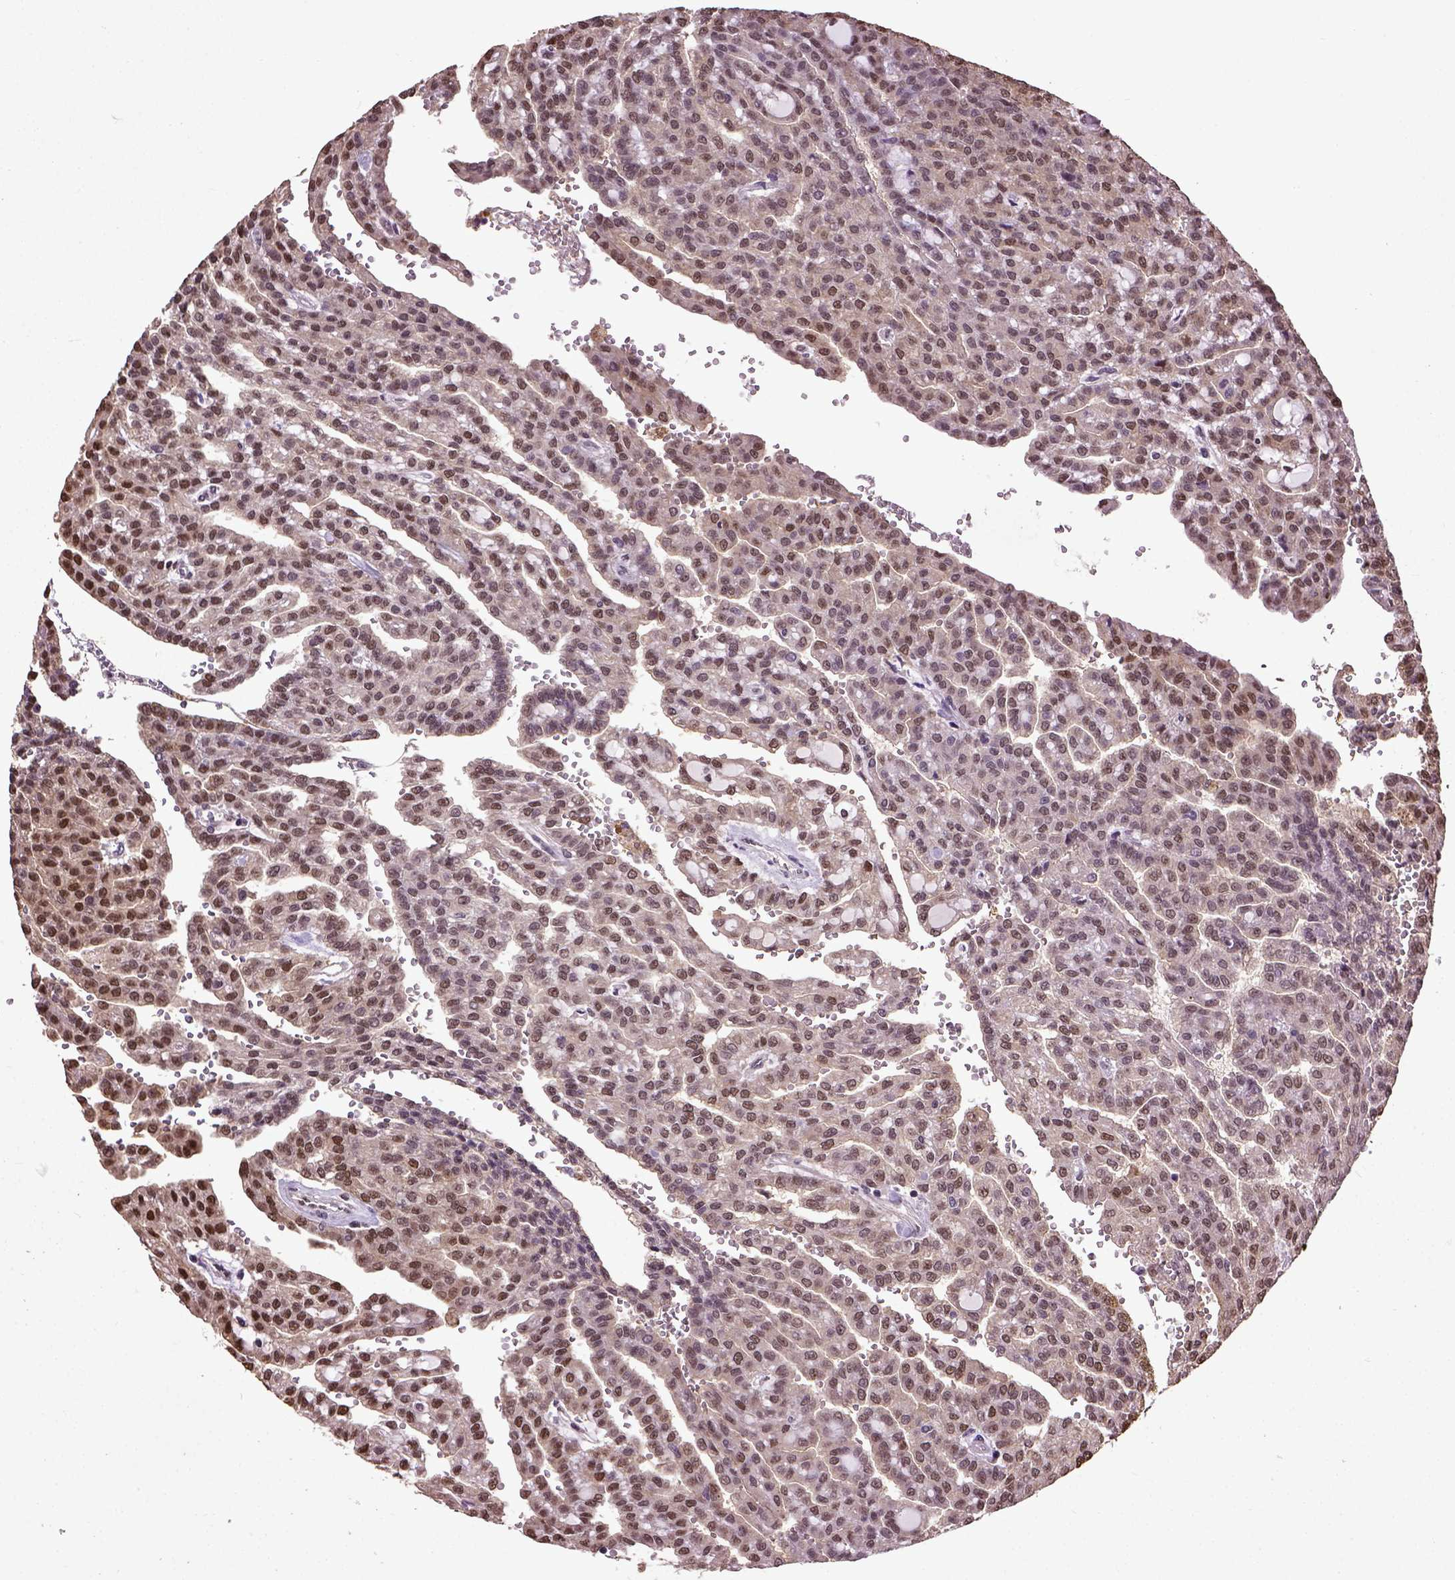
{"staining": {"intensity": "moderate", "quantity": ">75%", "location": "nuclear"}, "tissue": "renal cancer", "cell_type": "Tumor cells", "image_type": "cancer", "snomed": [{"axis": "morphology", "description": "Adenocarcinoma, NOS"}, {"axis": "topography", "description": "Kidney"}], "caption": "An image of human adenocarcinoma (renal) stained for a protein demonstrates moderate nuclear brown staining in tumor cells.", "gene": "UBA3", "patient": {"sex": "male", "age": 63}}